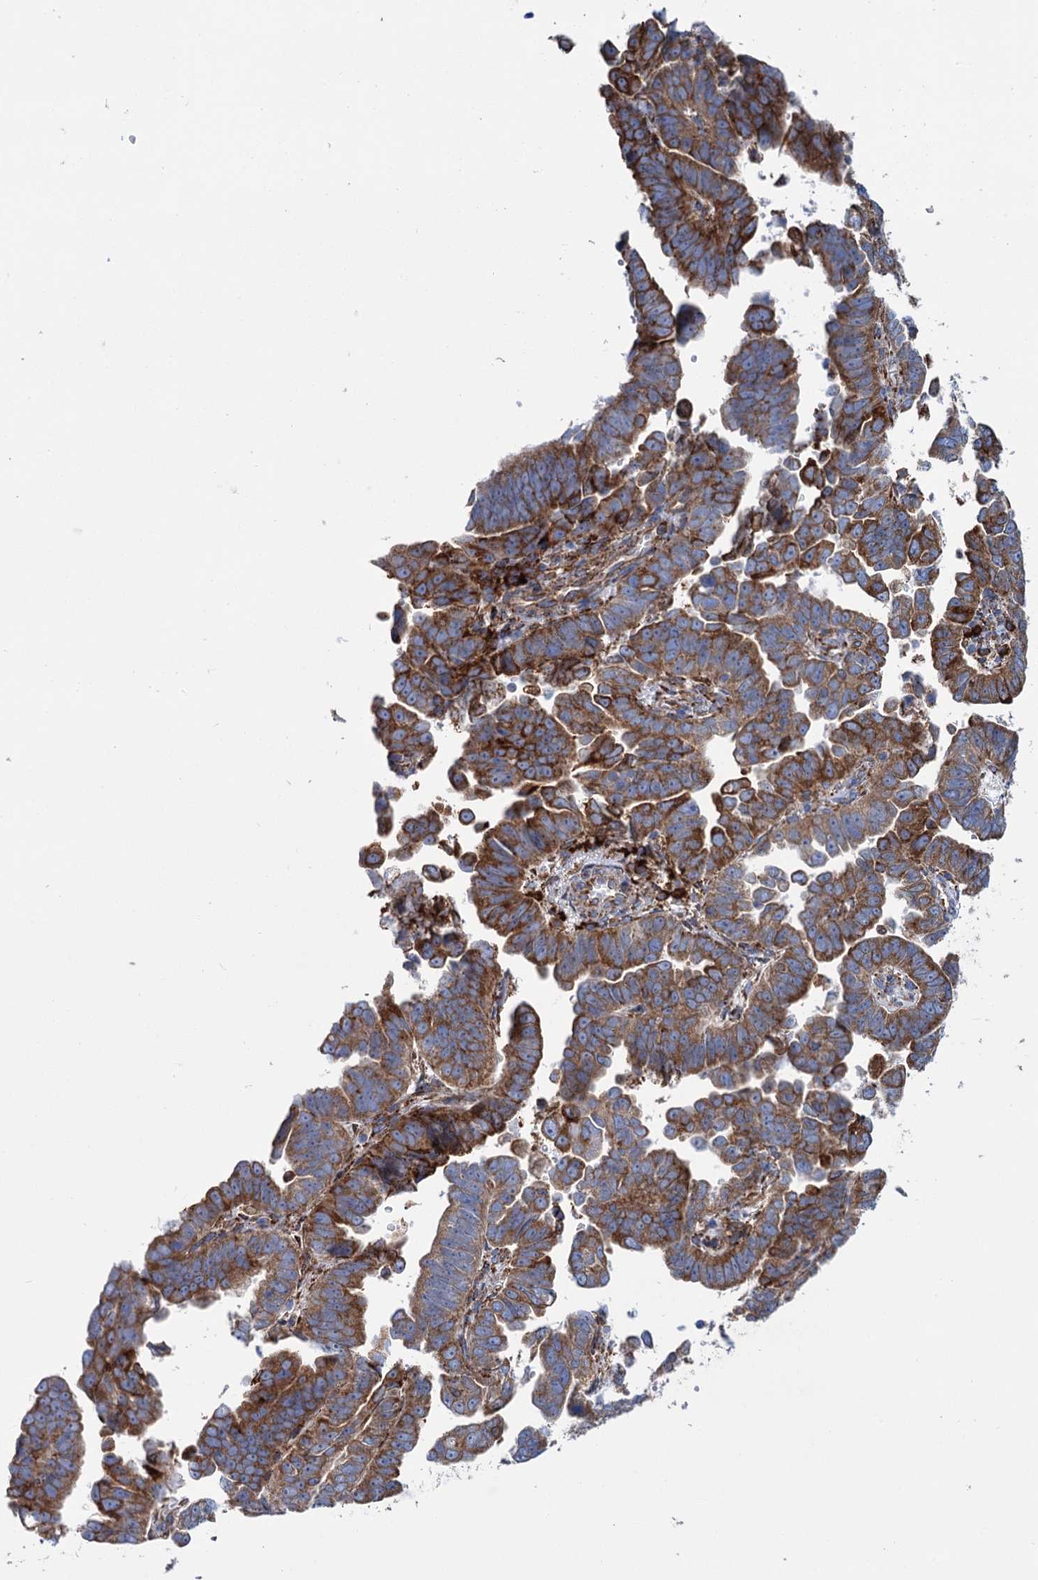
{"staining": {"intensity": "strong", "quantity": ">75%", "location": "cytoplasmic/membranous"}, "tissue": "endometrial cancer", "cell_type": "Tumor cells", "image_type": "cancer", "snomed": [{"axis": "morphology", "description": "Adenocarcinoma, NOS"}, {"axis": "topography", "description": "Endometrium"}], "caption": "Immunohistochemical staining of endometrial adenocarcinoma shows high levels of strong cytoplasmic/membranous protein expression in about >75% of tumor cells.", "gene": "SHE", "patient": {"sex": "female", "age": 75}}